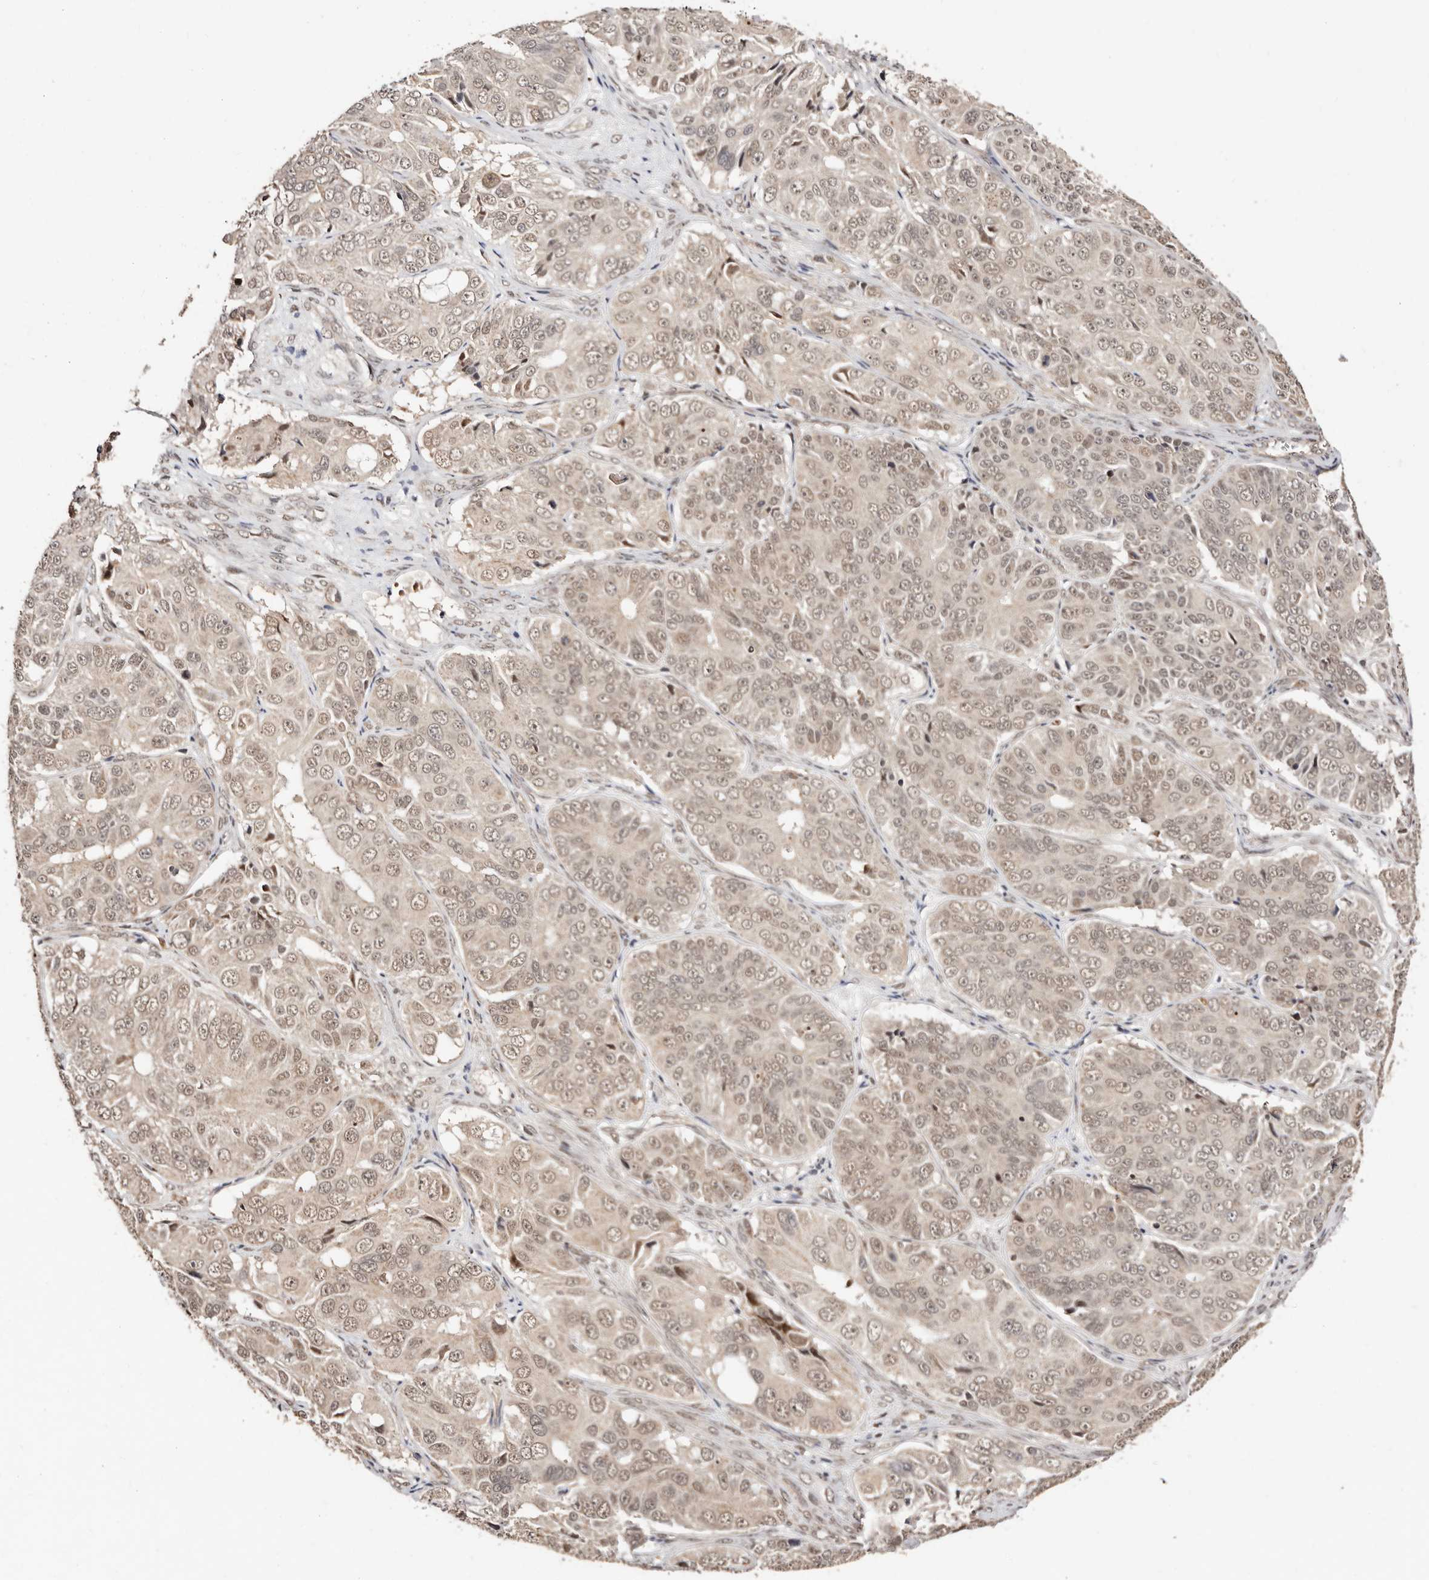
{"staining": {"intensity": "weak", "quantity": ">75%", "location": "cytoplasmic/membranous,nuclear"}, "tissue": "ovarian cancer", "cell_type": "Tumor cells", "image_type": "cancer", "snomed": [{"axis": "morphology", "description": "Carcinoma, endometroid"}, {"axis": "topography", "description": "Ovary"}], "caption": "The image displays staining of ovarian cancer (endometroid carcinoma), revealing weak cytoplasmic/membranous and nuclear protein positivity (brown color) within tumor cells.", "gene": "CTNNBL1", "patient": {"sex": "female", "age": 51}}